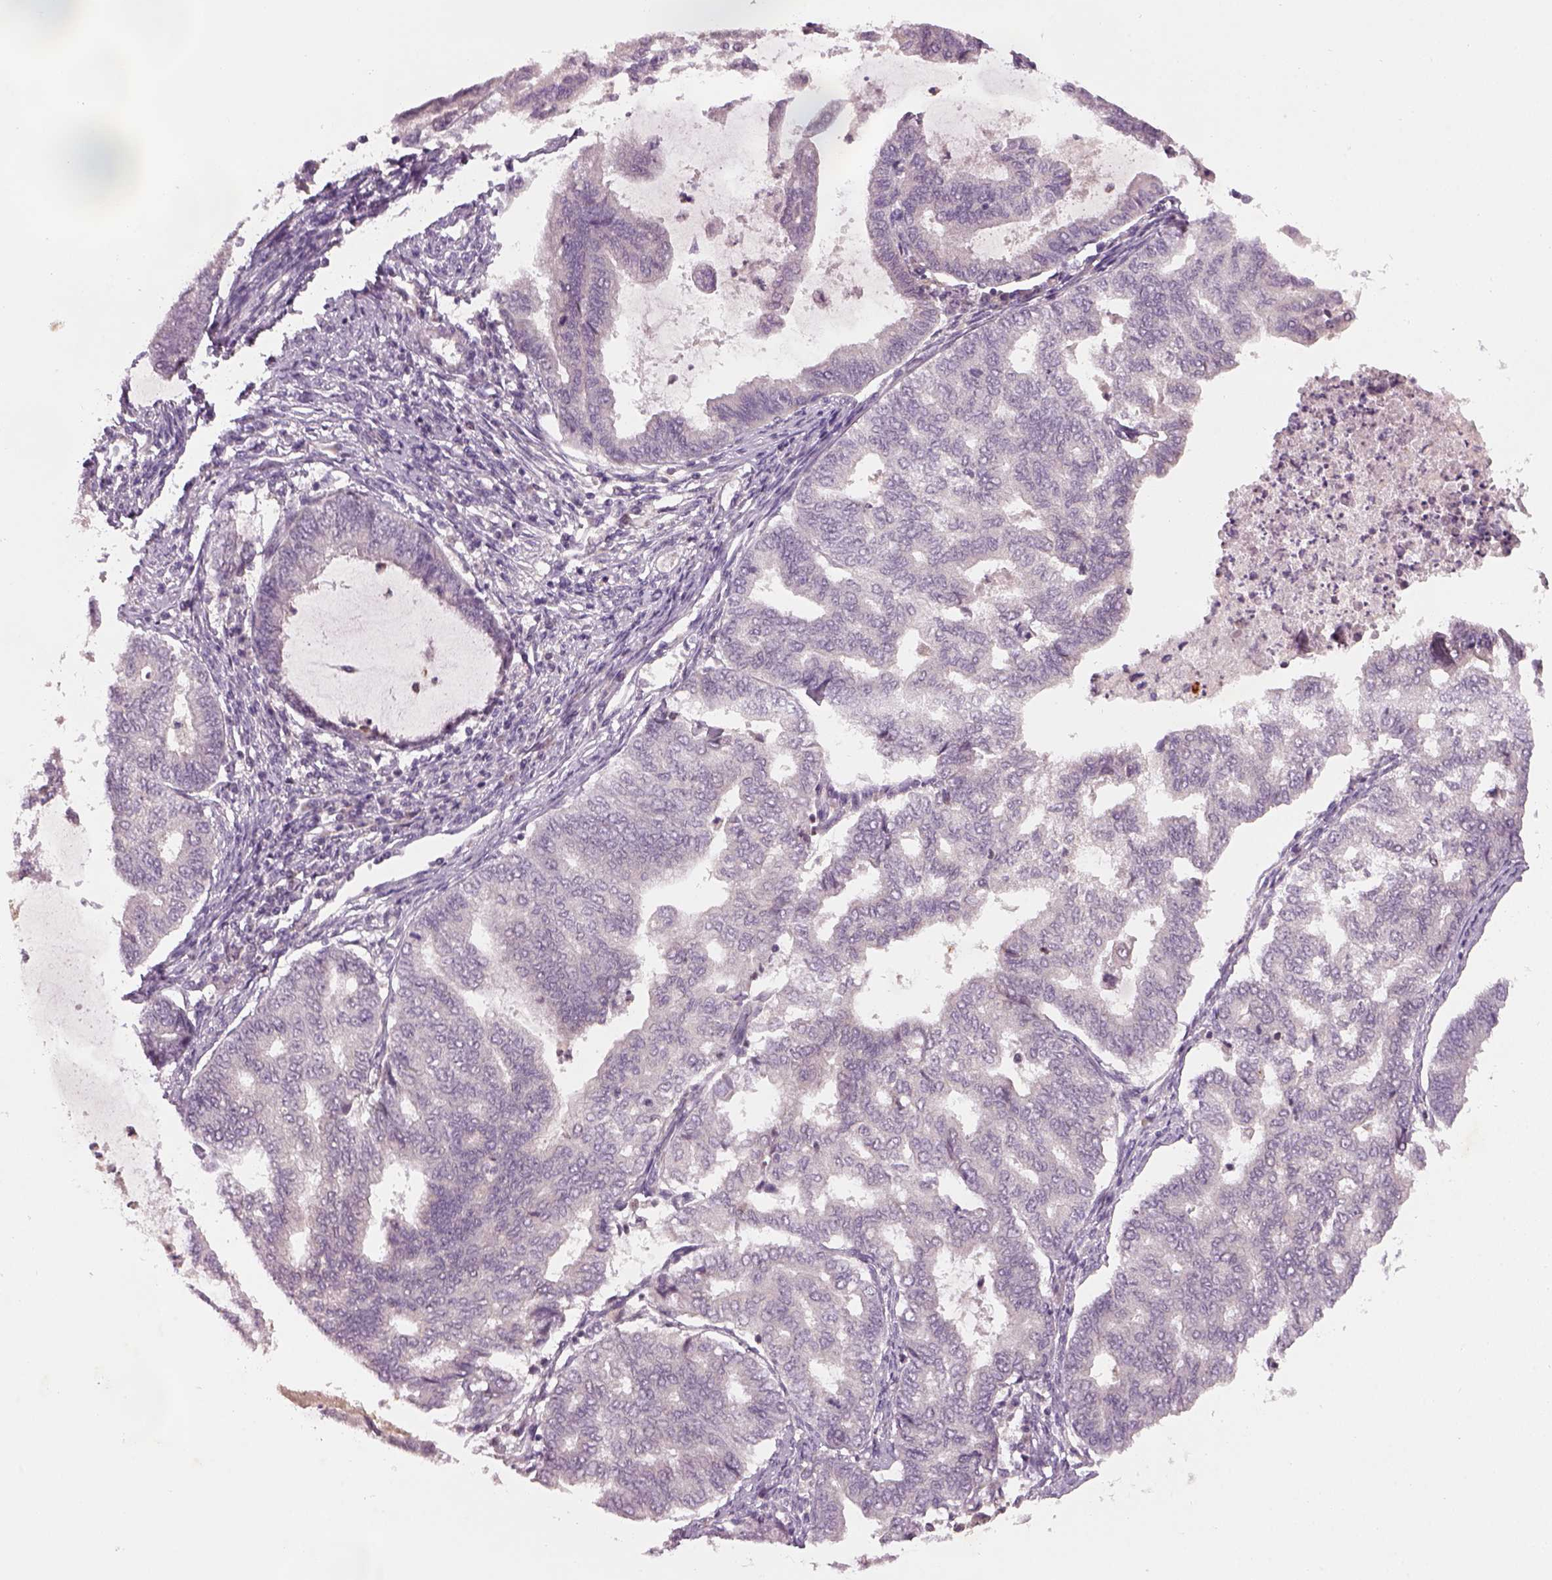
{"staining": {"intensity": "negative", "quantity": "none", "location": "none"}, "tissue": "endometrial cancer", "cell_type": "Tumor cells", "image_type": "cancer", "snomed": [{"axis": "morphology", "description": "Adenocarcinoma, NOS"}, {"axis": "topography", "description": "Endometrium"}], "caption": "Immunohistochemistry (IHC) of endometrial adenocarcinoma displays no positivity in tumor cells.", "gene": "GDNF", "patient": {"sex": "female", "age": 79}}